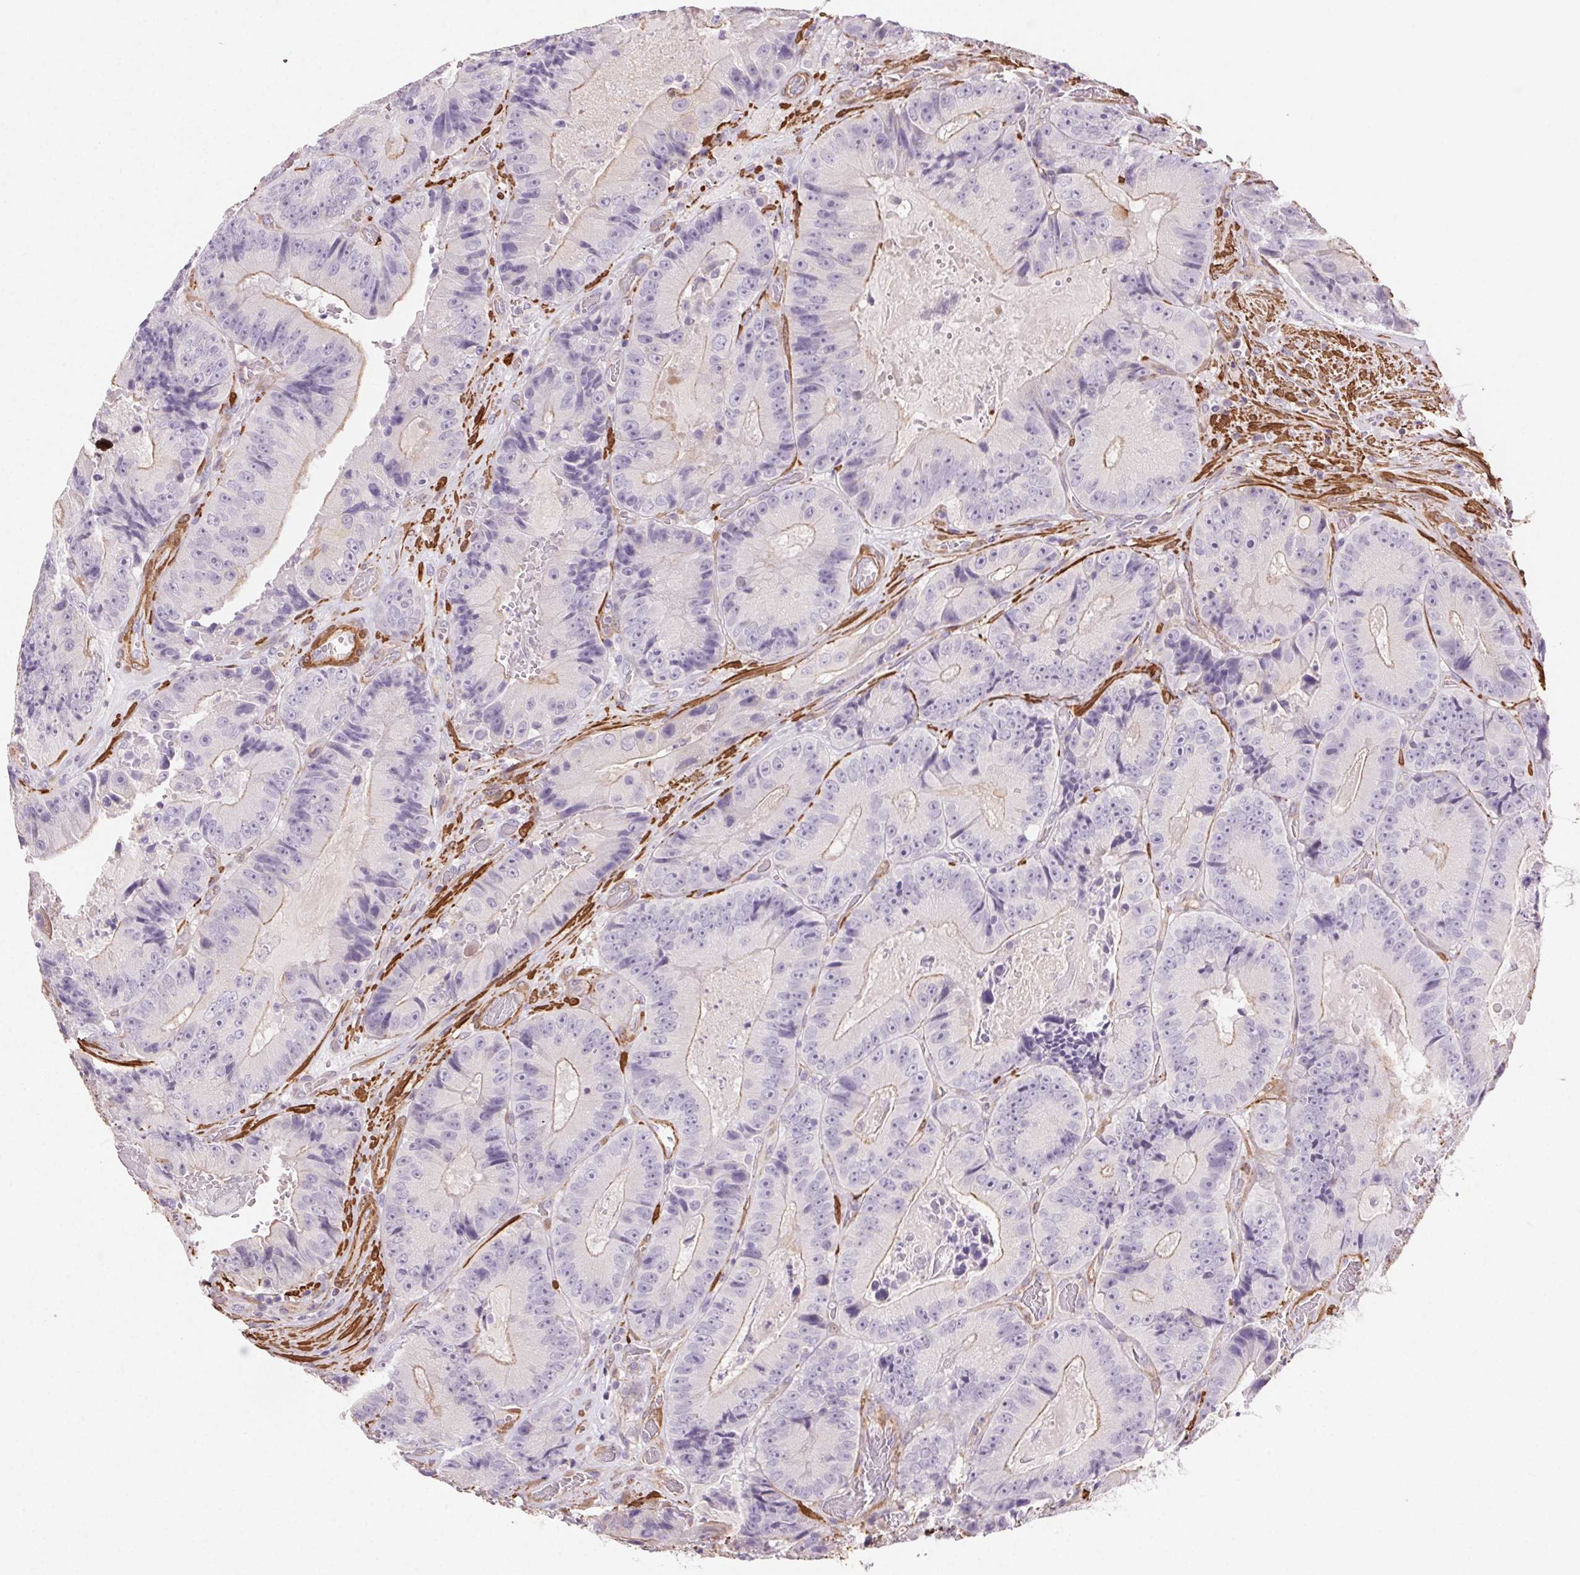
{"staining": {"intensity": "negative", "quantity": "none", "location": "none"}, "tissue": "colorectal cancer", "cell_type": "Tumor cells", "image_type": "cancer", "snomed": [{"axis": "morphology", "description": "Adenocarcinoma, NOS"}, {"axis": "topography", "description": "Colon"}], "caption": "An image of human colorectal adenocarcinoma is negative for staining in tumor cells.", "gene": "GPX8", "patient": {"sex": "female", "age": 86}}